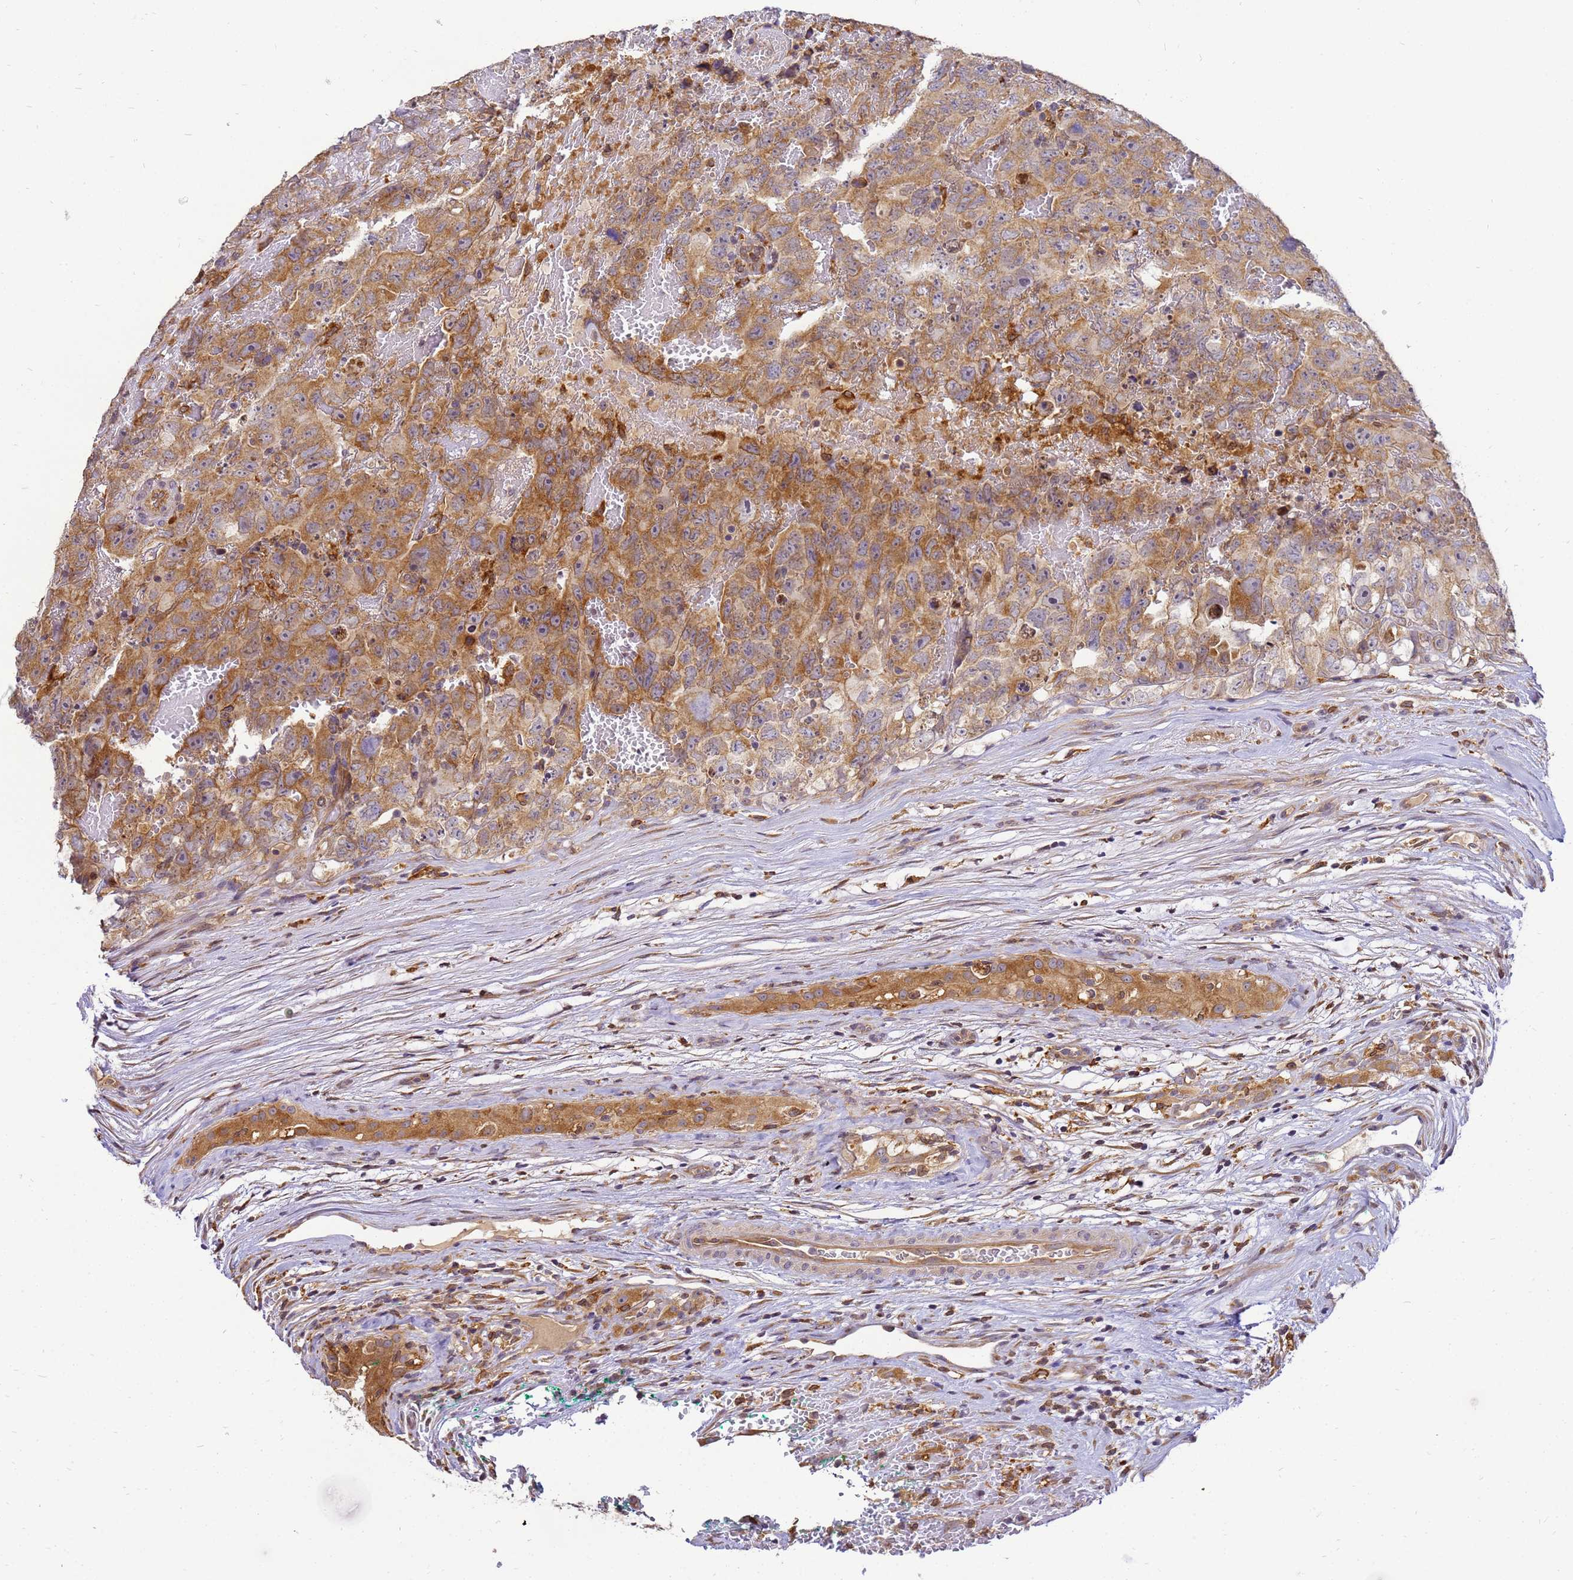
{"staining": {"intensity": "moderate", "quantity": ">75%", "location": "cytoplasmic/membranous"}, "tissue": "testis cancer", "cell_type": "Tumor cells", "image_type": "cancer", "snomed": [{"axis": "morphology", "description": "Carcinoma, Embryonal, NOS"}, {"axis": "topography", "description": "Testis"}], "caption": "Testis embryonal carcinoma stained with a protein marker demonstrates moderate staining in tumor cells.", "gene": "ADPGK", "patient": {"sex": "male", "age": 45}}